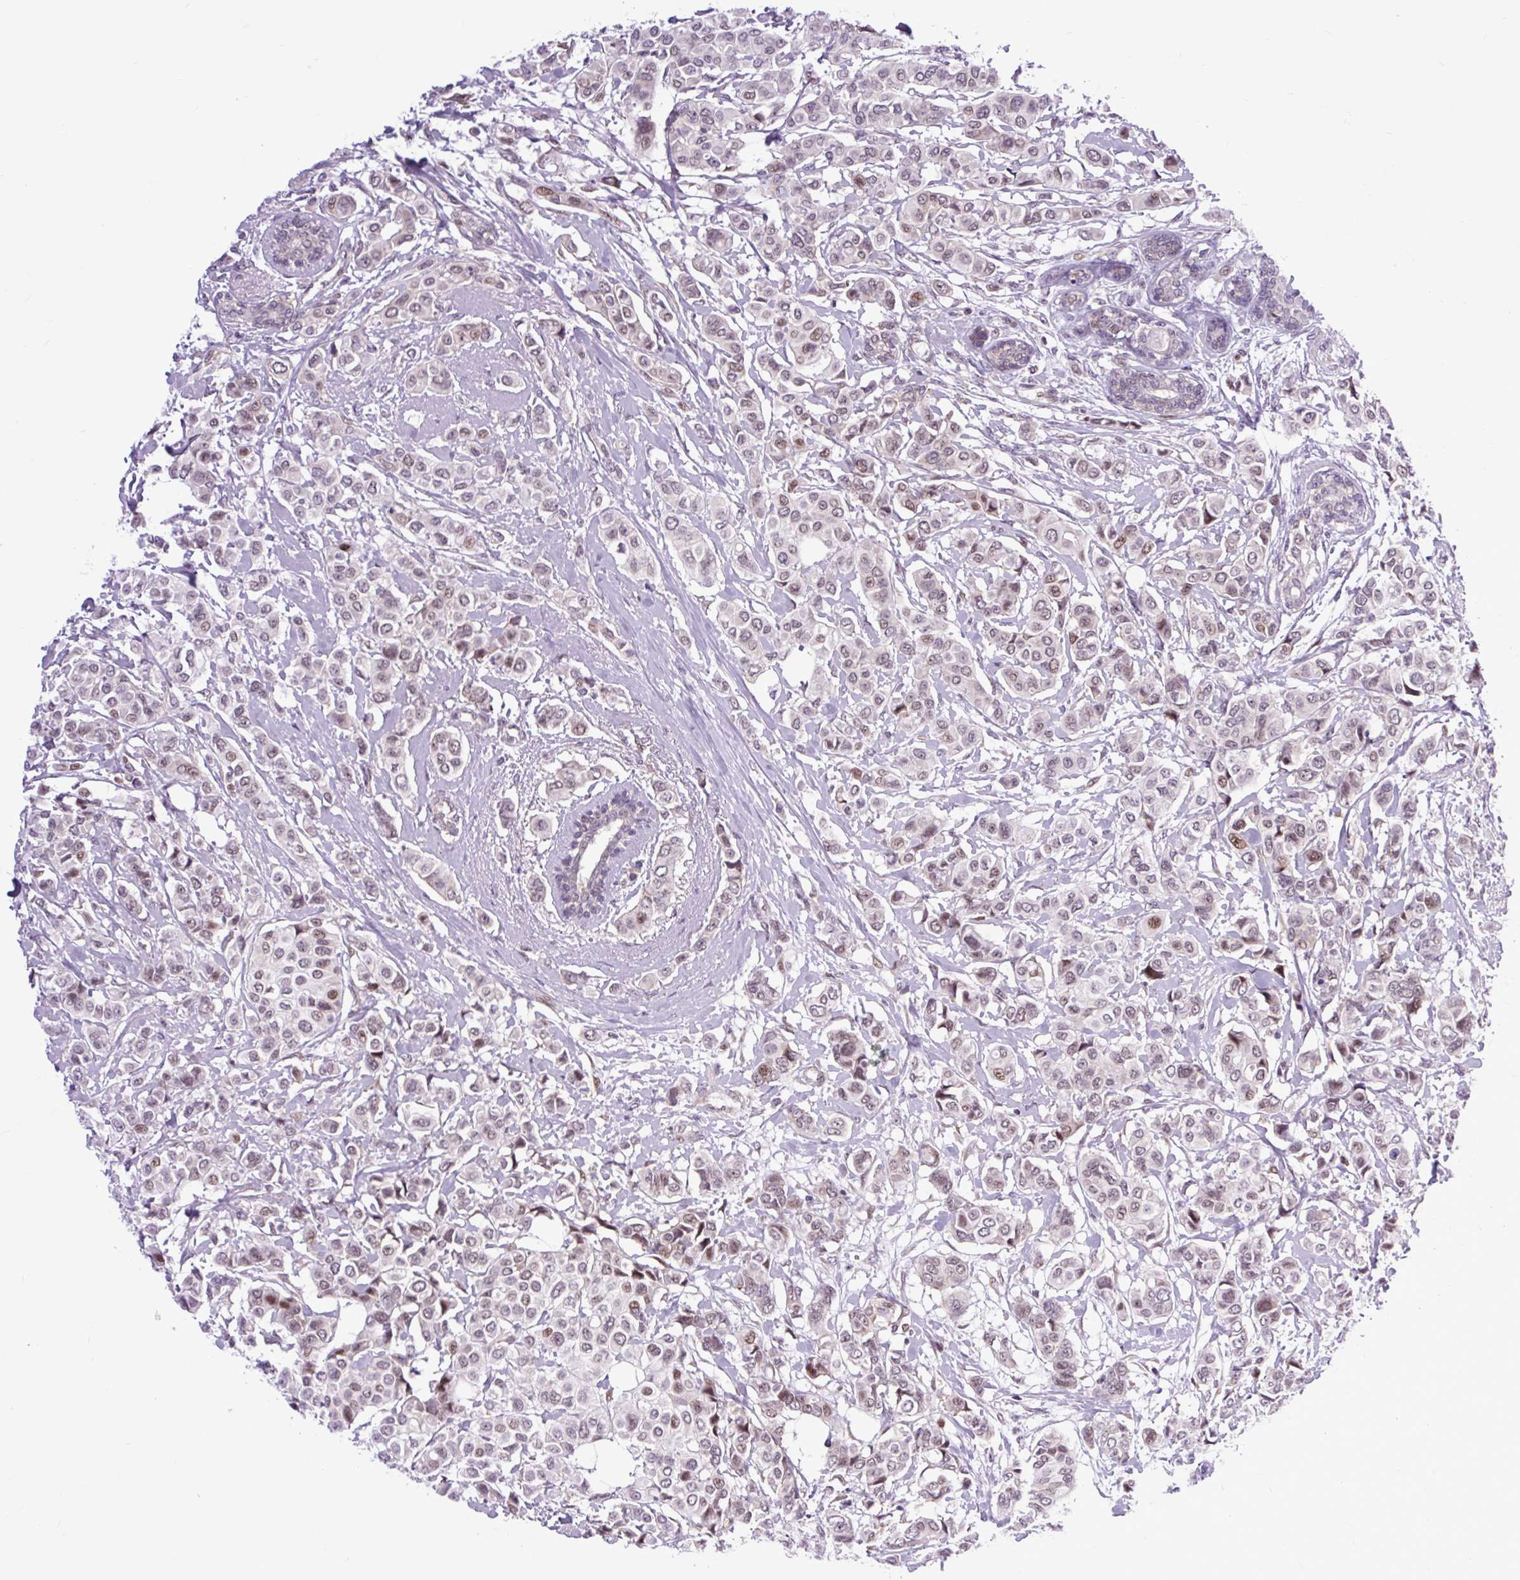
{"staining": {"intensity": "weak", "quantity": ">75%", "location": "nuclear"}, "tissue": "breast cancer", "cell_type": "Tumor cells", "image_type": "cancer", "snomed": [{"axis": "morphology", "description": "Lobular carcinoma"}, {"axis": "topography", "description": "Breast"}], "caption": "An image of breast cancer stained for a protein shows weak nuclear brown staining in tumor cells.", "gene": "CLK2", "patient": {"sex": "female", "age": 51}}